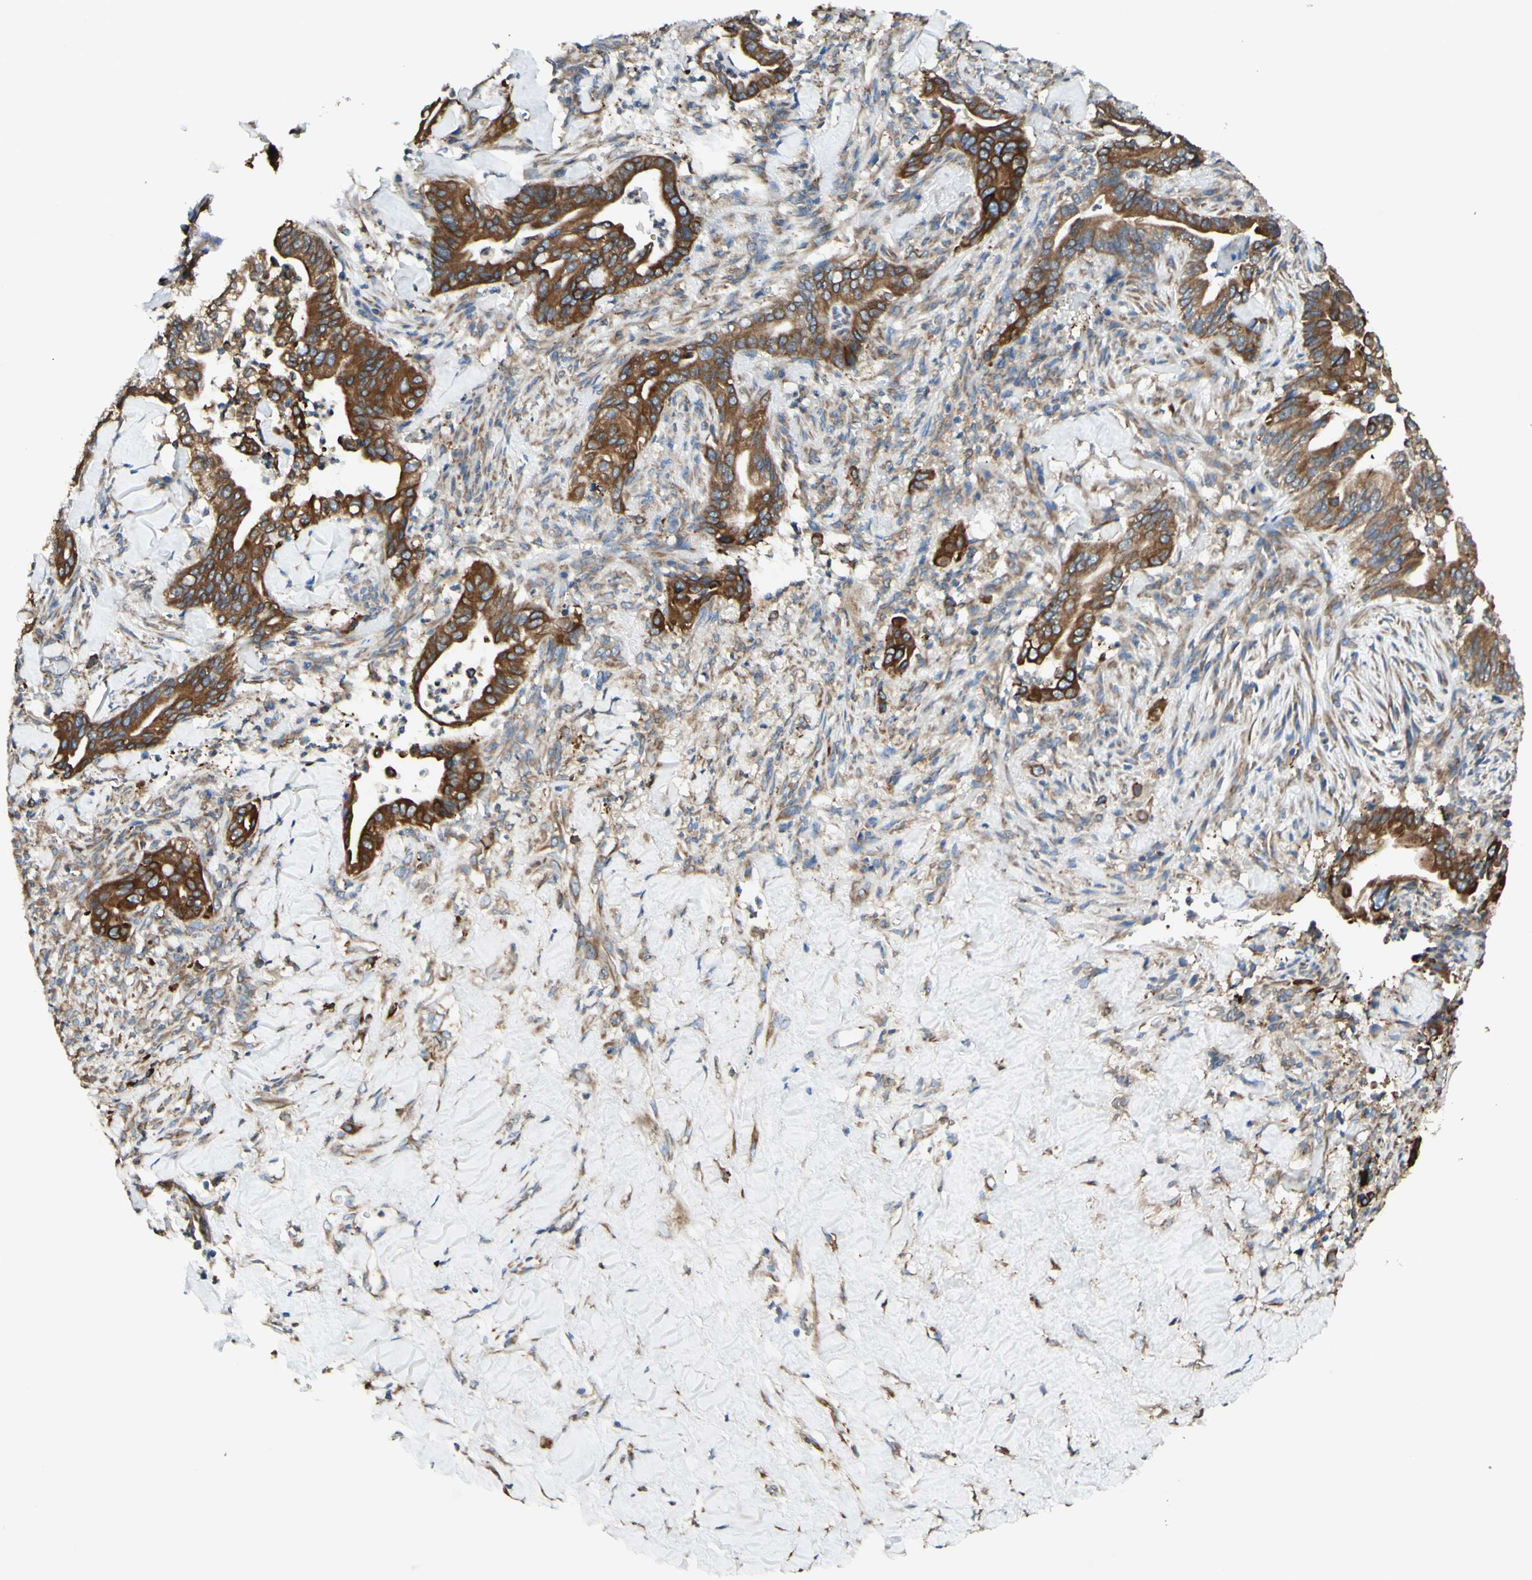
{"staining": {"intensity": "strong", "quantity": ">75%", "location": "cytoplasmic/membranous"}, "tissue": "liver cancer", "cell_type": "Tumor cells", "image_type": "cancer", "snomed": [{"axis": "morphology", "description": "Cholangiocarcinoma"}, {"axis": "topography", "description": "Liver"}], "caption": "IHC (DAB (3,3'-diaminobenzidine)) staining of human liver cancer exhibits strong cytoplasmic/membranous protein positivity in about >75% of tumor cells. (Brightfield microscopy of DAB IHC at high magnification).", "gene": "DNAJB11", "patient": {"sex": "female", "age": 67}}